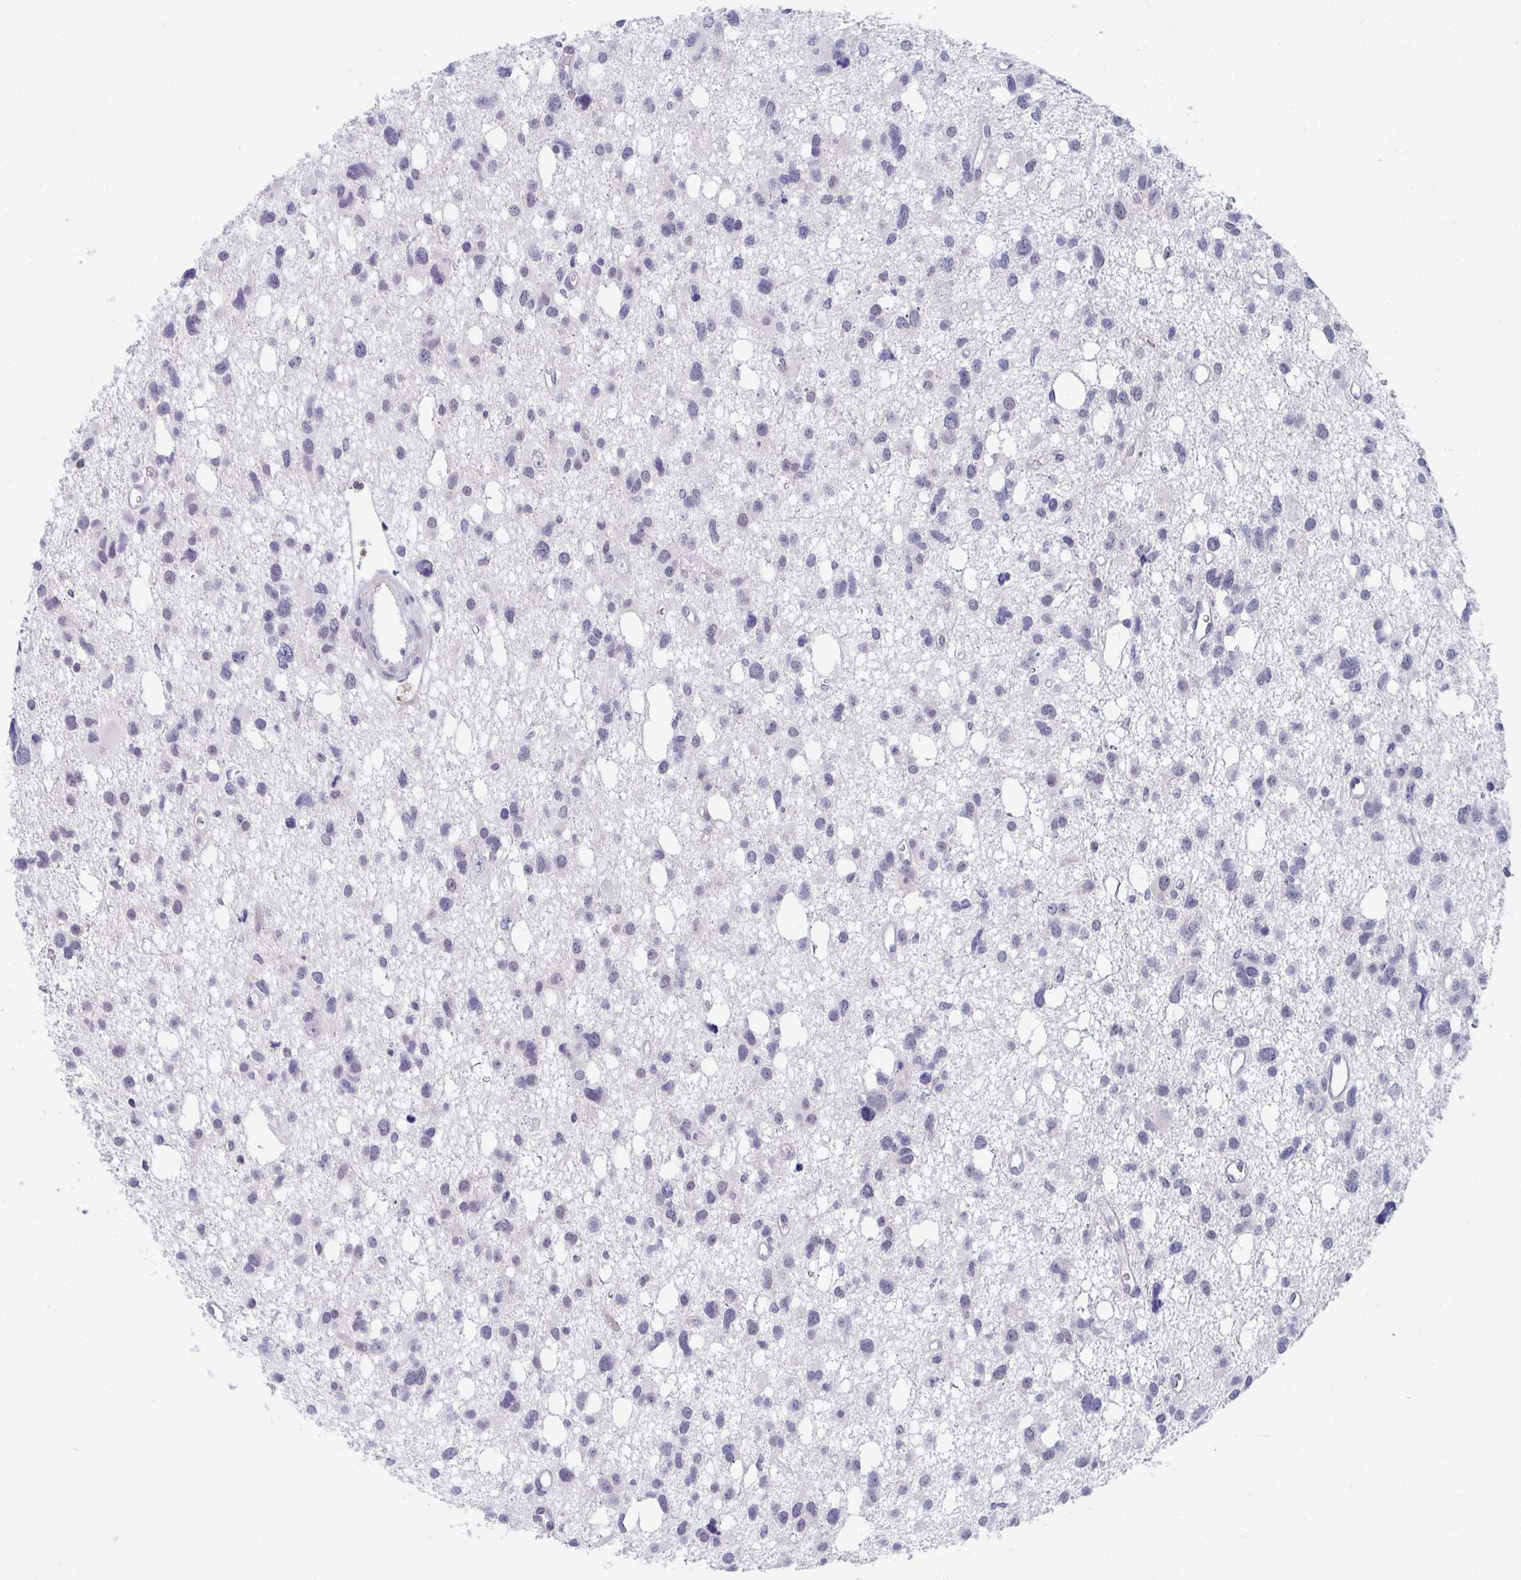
{"staining": {"intensity": "negative", "quantity": "none", "location": "none"}, "tissue": "glioma", "cell_type": "Tumor cells", "image_type": "cancer", "snomed": [{"axis": "morphology", "description": "Glioma, malignant, High grade"}, {"axis": "topography", "description": "Brain"}], "caption": "Immunohistochemical staining of malignant glioma (high-grade) demonstrates no significant positivity in tumor cells. Nuclei are stained in blue.", "gene": "DAOA", "patient": {"sex": "male", "age": 23}}